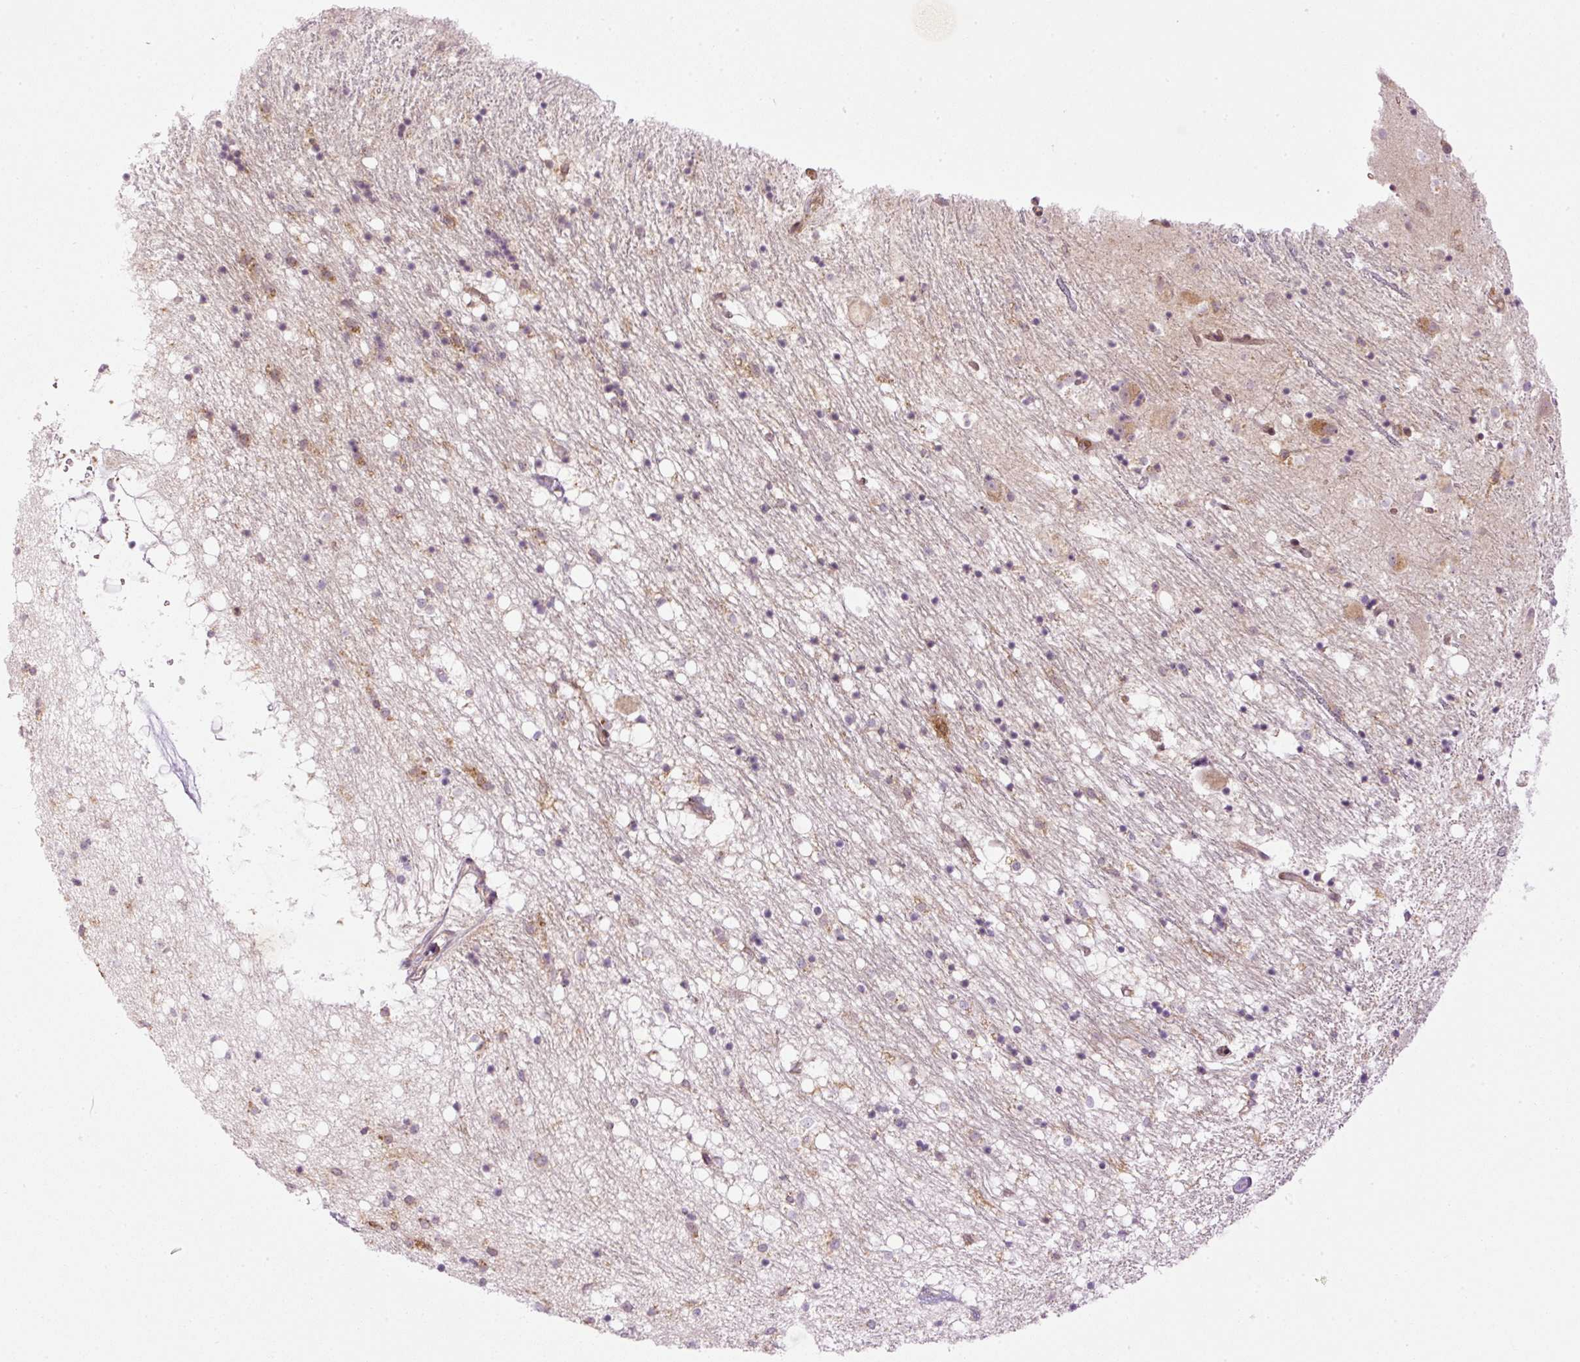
{"staining": {"intensity": "moderate", "quantity": "<25%", "location": "cytoplasmic/membranous"}, "tissue": "caudate", "cell_type": "Glial cells", "image_type": "normal", "snomed": [{"axis": "morphology", "description": "Normal tissue, NOS"}, {"axis": "topography", "description": "Lateral ventricle wall"}], "caption": "Immunohistochemistry (DAB (3,3'-diaminobenzidine)) staining of unremarkable caudate exhibits moderate cytoplasmic/membranous protein expression in about <25% of glial cells. The protein is shown in brown color, while the nuclei are stained blue.", "gene": "MZT2A", "patient": {"sex": "male", "age": 58}}